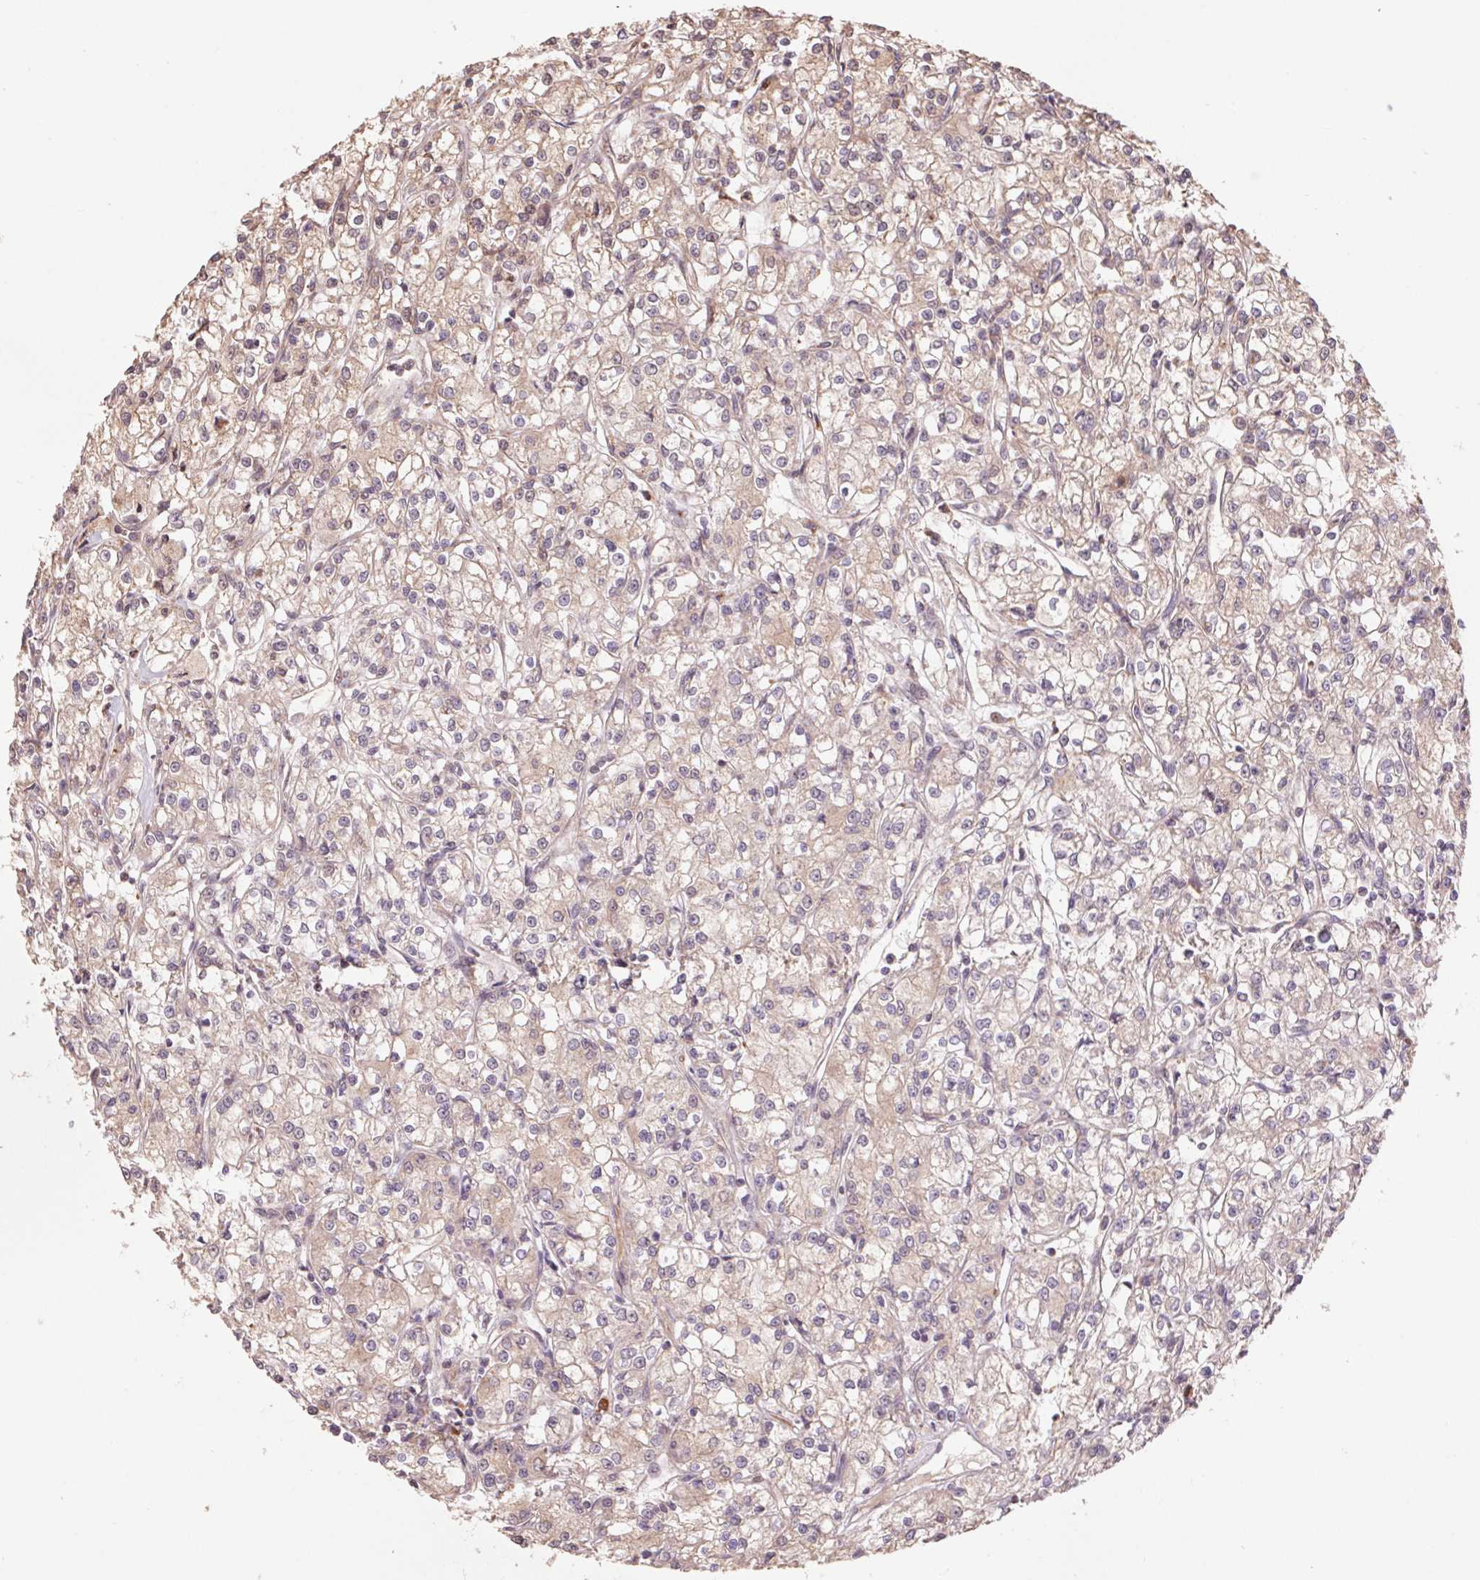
{"staining": {"intensity": "weak", "quantity": "25%-75%", "location": "cytoplasmic/membranous,nuclear"}, "tissue": "renal cancer", "cell_type": "Tumor cells", "image_type": "cancer", "snomed": [{"axis": "morphology", "description": "Adenocarcinoma, NOS"}, {"axis": "topography", "description": "Kidney"}], "caption": "Protein staining reveals weak cytoplasmic/membranous and nuclear expression in approximately 25%-75% of tumor cells in renal adenocarcinoma.", "gene": "PDHA1", "patient": {"sex": "female", "age": 59}}